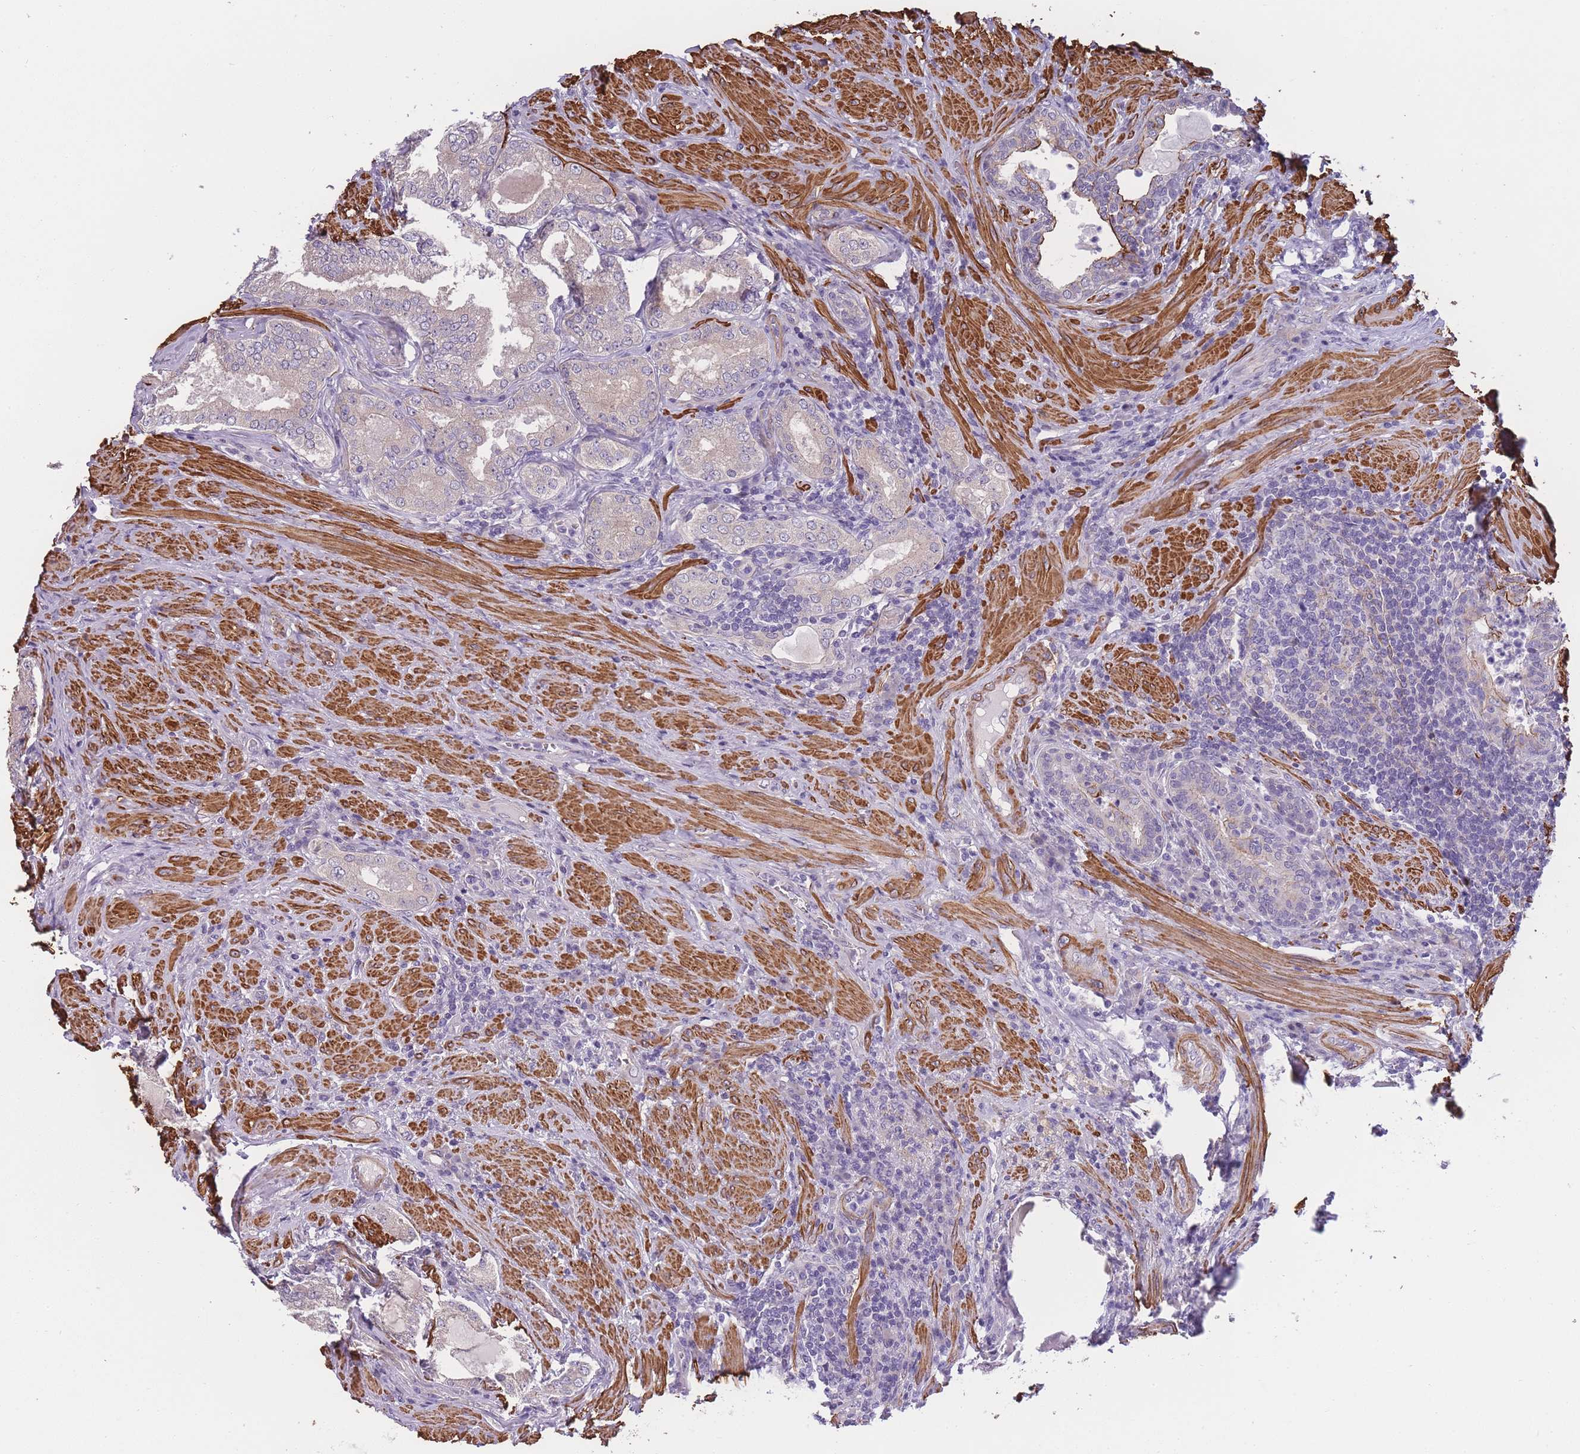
{"staining": {"intensity": "negative", "quantity": "none", "location": "none"}, "tissue": "prostate cancer", "cell_type": "Tumor cells", "image_type": "cancer", "snomed": [{"axis": "morphology", "description": "Adenocarcinoma, Low grade"}, {"axis": "topography", "description": "Prostate"}], "caption": "Image shows no significant protein positivity in tumor cells of prostate cancer.", "gene": "FAM124A", "patient": {"sex": "male", "age": 68}}